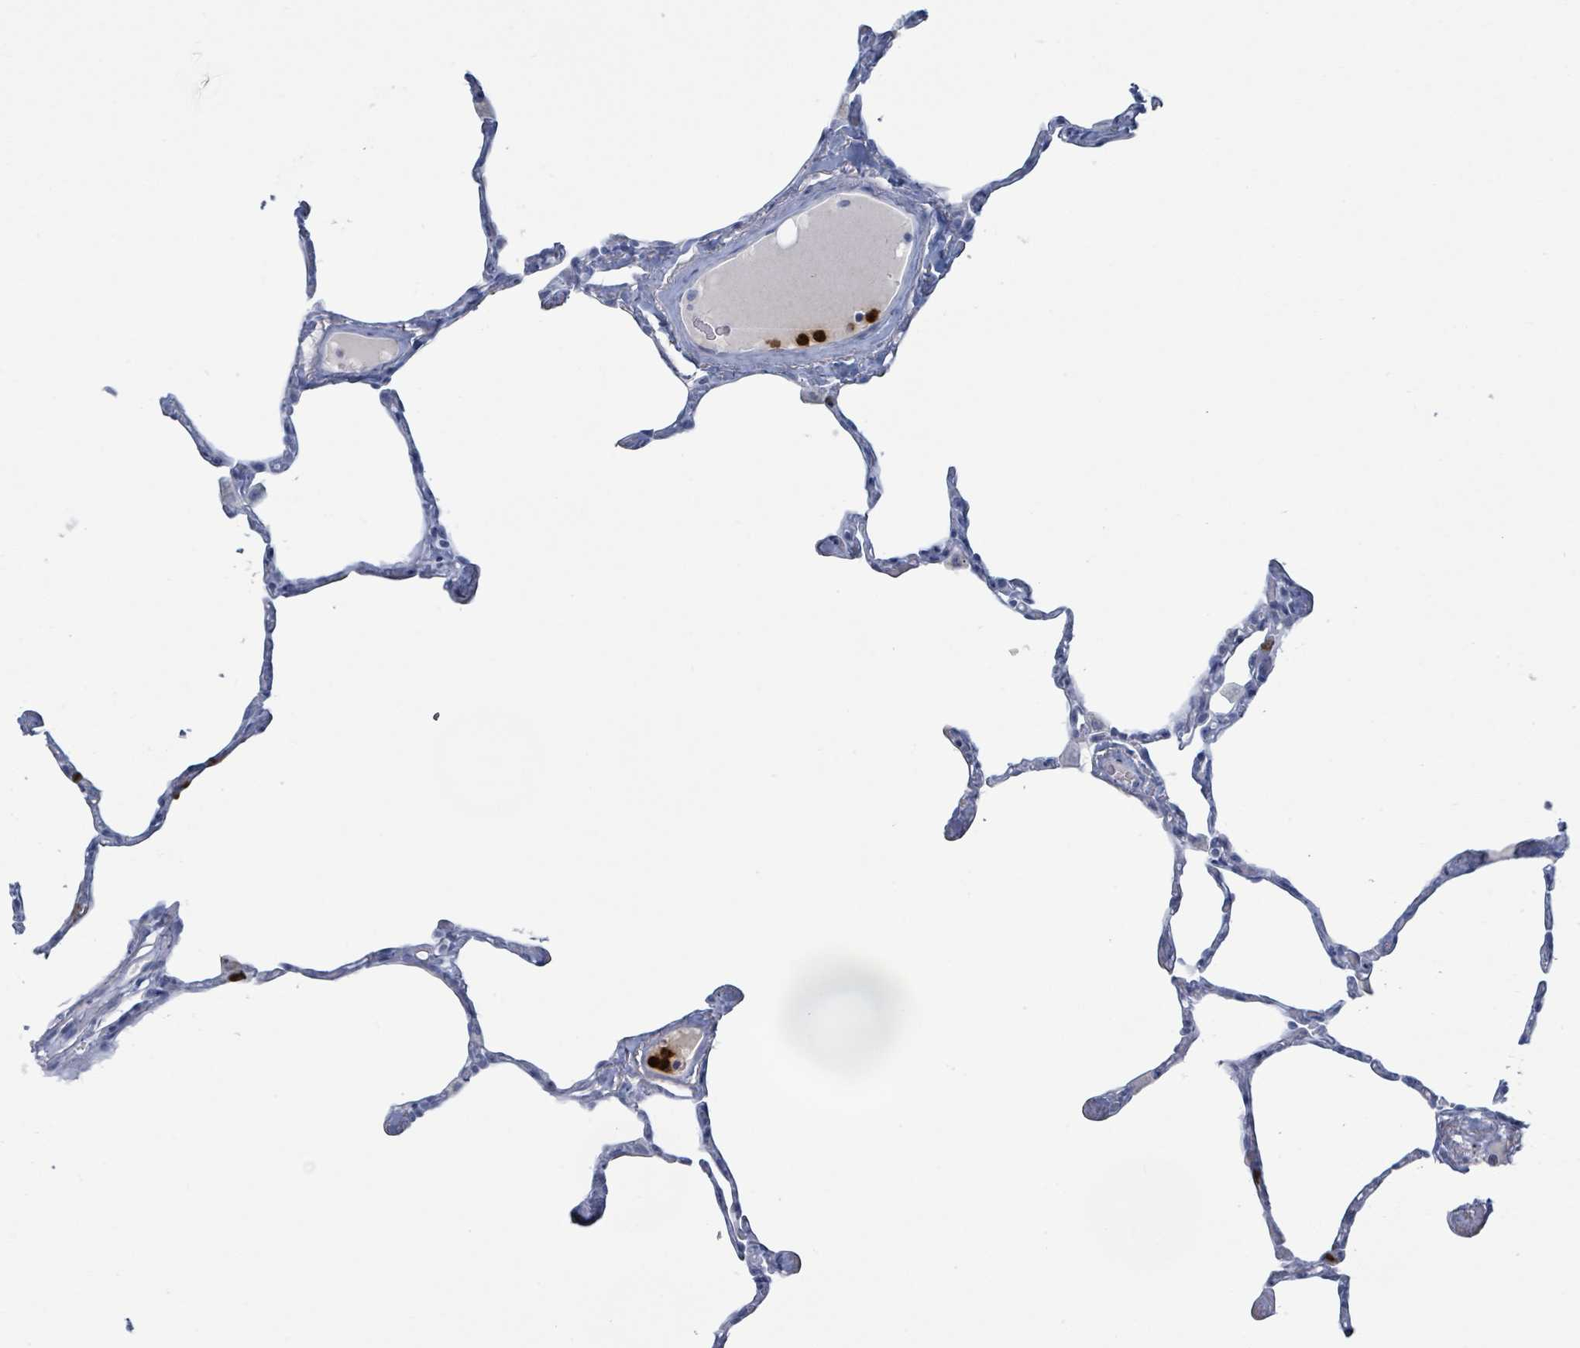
{"staining": {"intensity": "negative", "quantity": "none", "location": "none"}, "tissue": "lung", "cell_type": "Alveolar cells", "image_type": "normal", "snomed": [{"axis": "morphology", "description": "Normal tissue, NOS"}, {"axis": "topography", "description": "Lung"}], "caption": "A high-resolution histopathology image shows immunohistochemistry staining of benign lung, which demonstrates no significant positivity in alveolar cells. (Brightfield microscopy of DAB immunohistochemistry (IHC) at high magnification).", "gene": "DEFA4", "patient": {"sex": "male", "age": 65}}